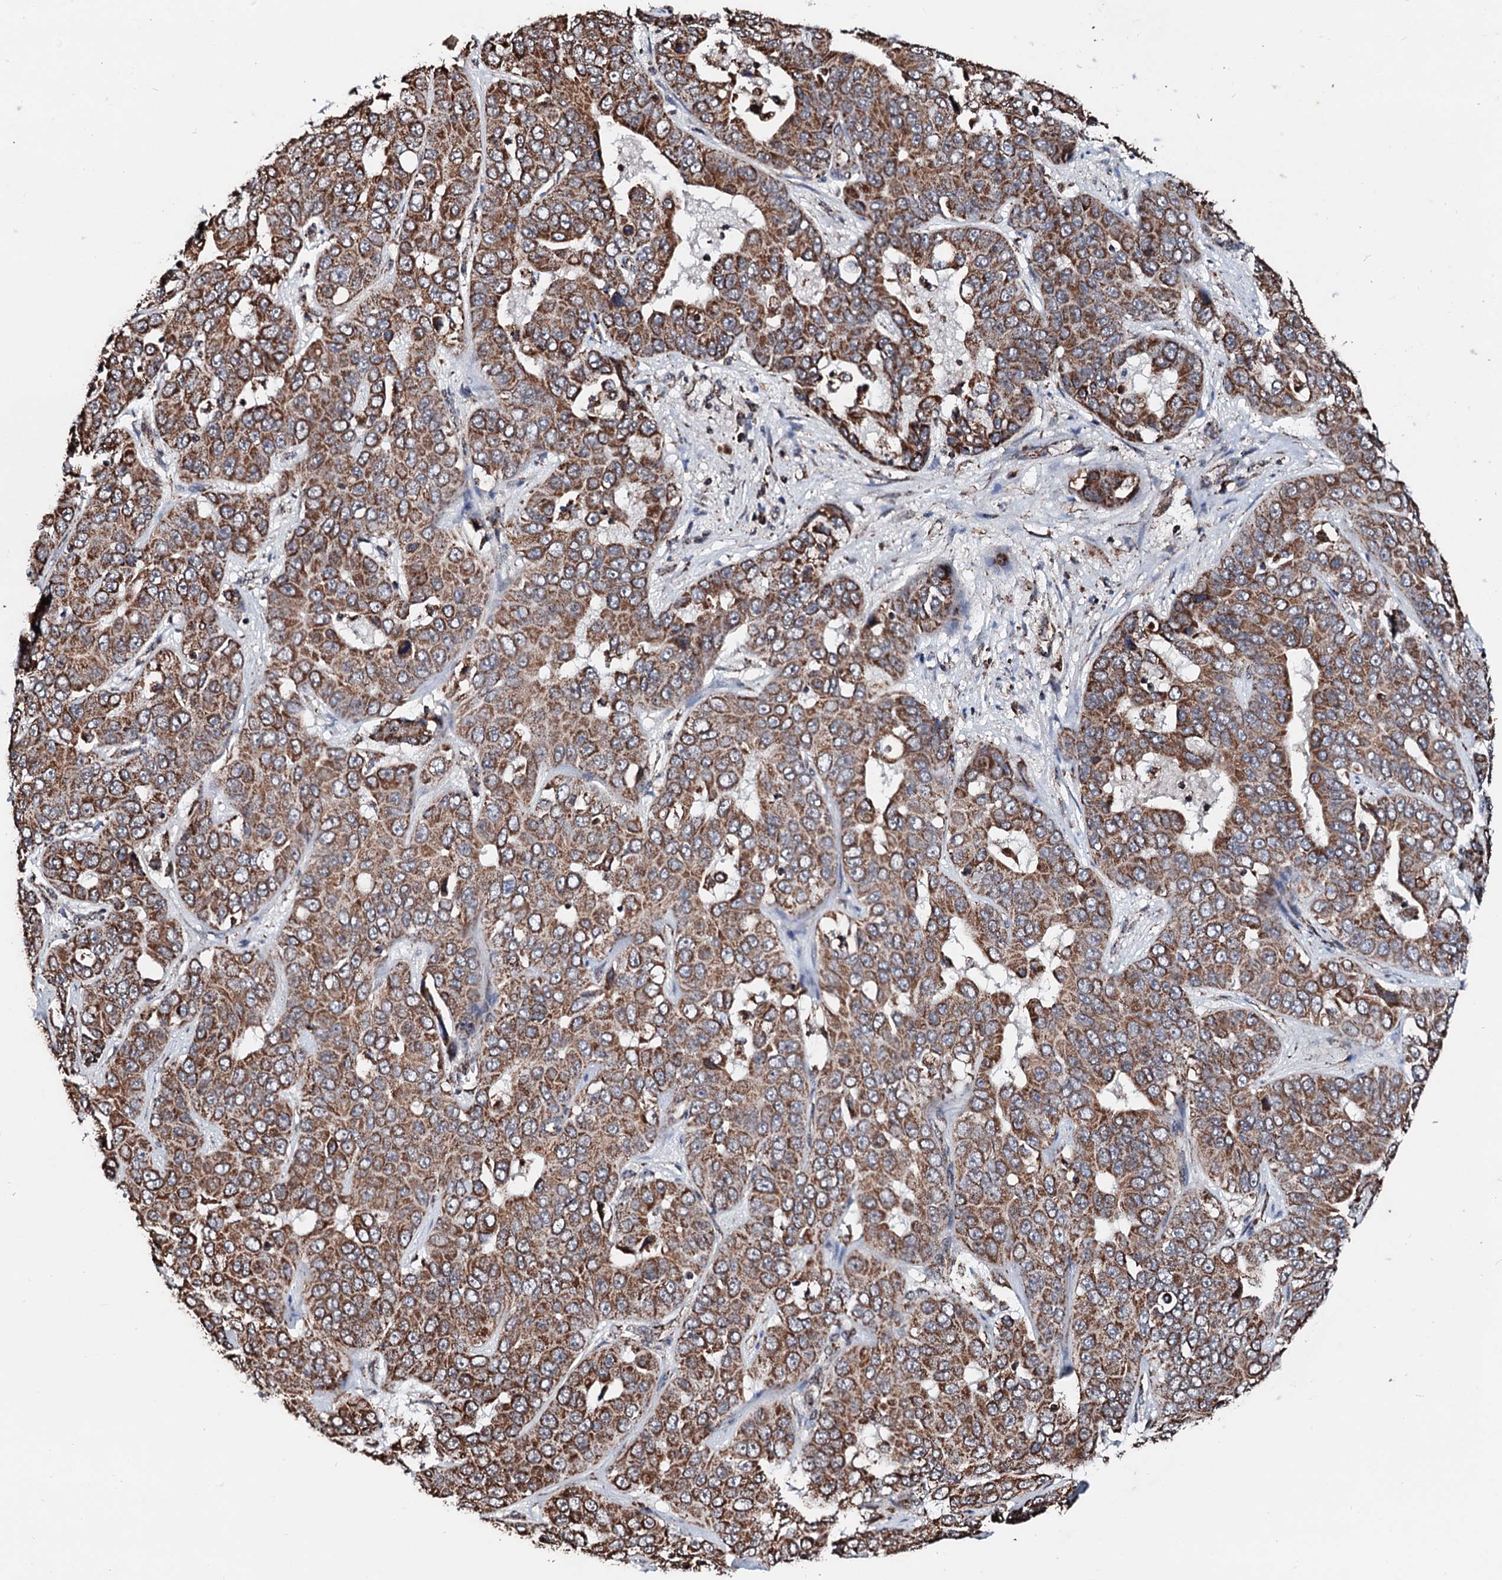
{"staining": {"intensity": "strong", "quantity": ">75%", "location": "cytoplasmic/membranous"}, "tissue": "liver cancer", "cell_type": "Tumor cells", "image_type": "cancer", "snomed": [{"axis": "morphology", "description": "Cholangiocarcinoma"}, {"axis": "topography", "description": "Liver"}], "caption": "A micrograph of human liver cancer stained for a protein exhibits strong cytoplasmic/membranous brown staining in tumor cells.", "gene": "SECISBP2L", "patient": {"sex": "female", "age": 52}}